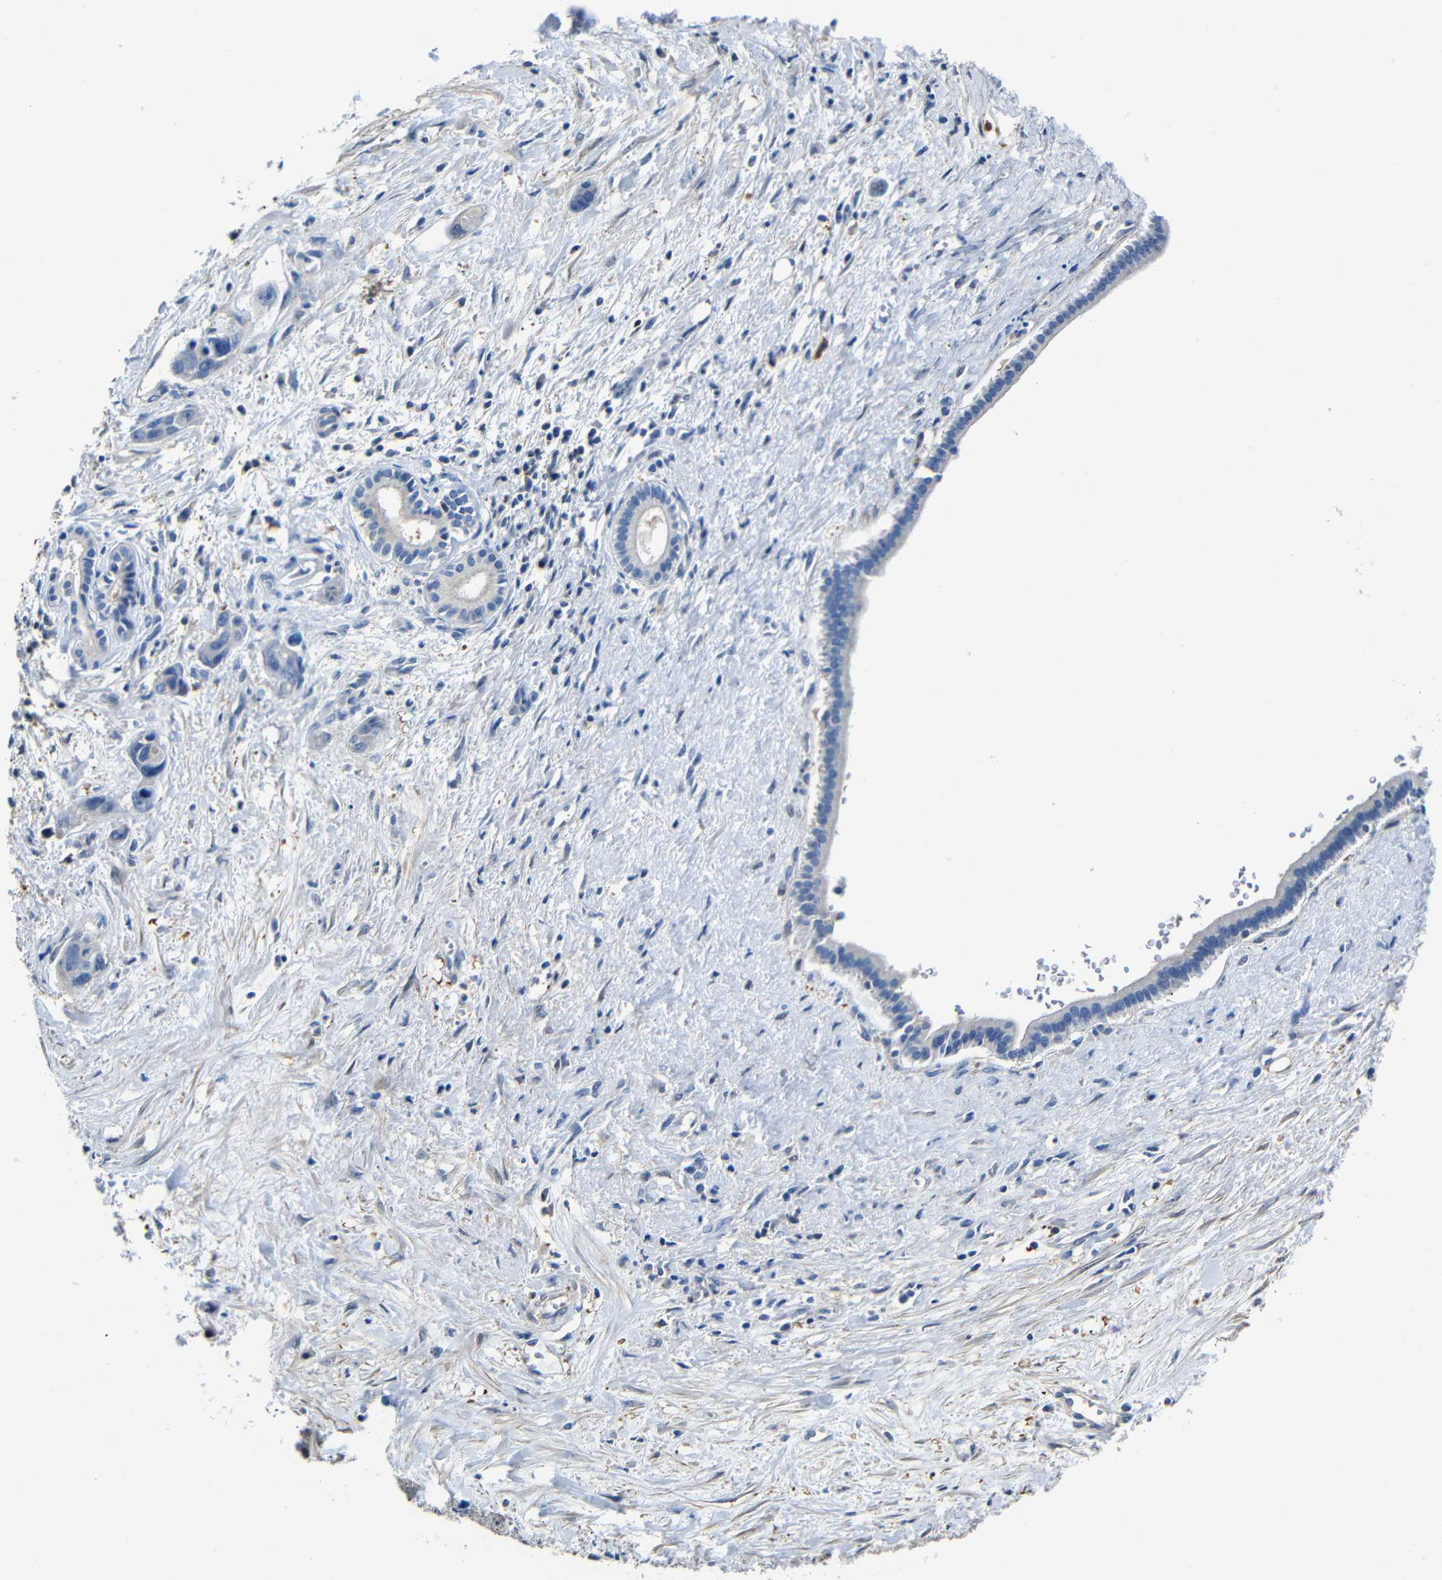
{"staining": {"intensity": "moderate", "quantity": "<25%", "location": "cytoplasmic/membranous"}, "tissue": "liver cancer", "cell_type": "Tumor cells", "image_type": "cancer", "snomed": [{"axis": "morphology", "description": "Cholangiocarcinoma"}, {"axis": "topography", "description": "Liver"}], "caption": "Protein analysis of liver cholangiocarcinoma tissue demonstrates moderate cytoplasmic/membranous staining in about <25% of tumor cells.", "gene": "GDI1", "patient": {"sex": "female", "age": 65}}